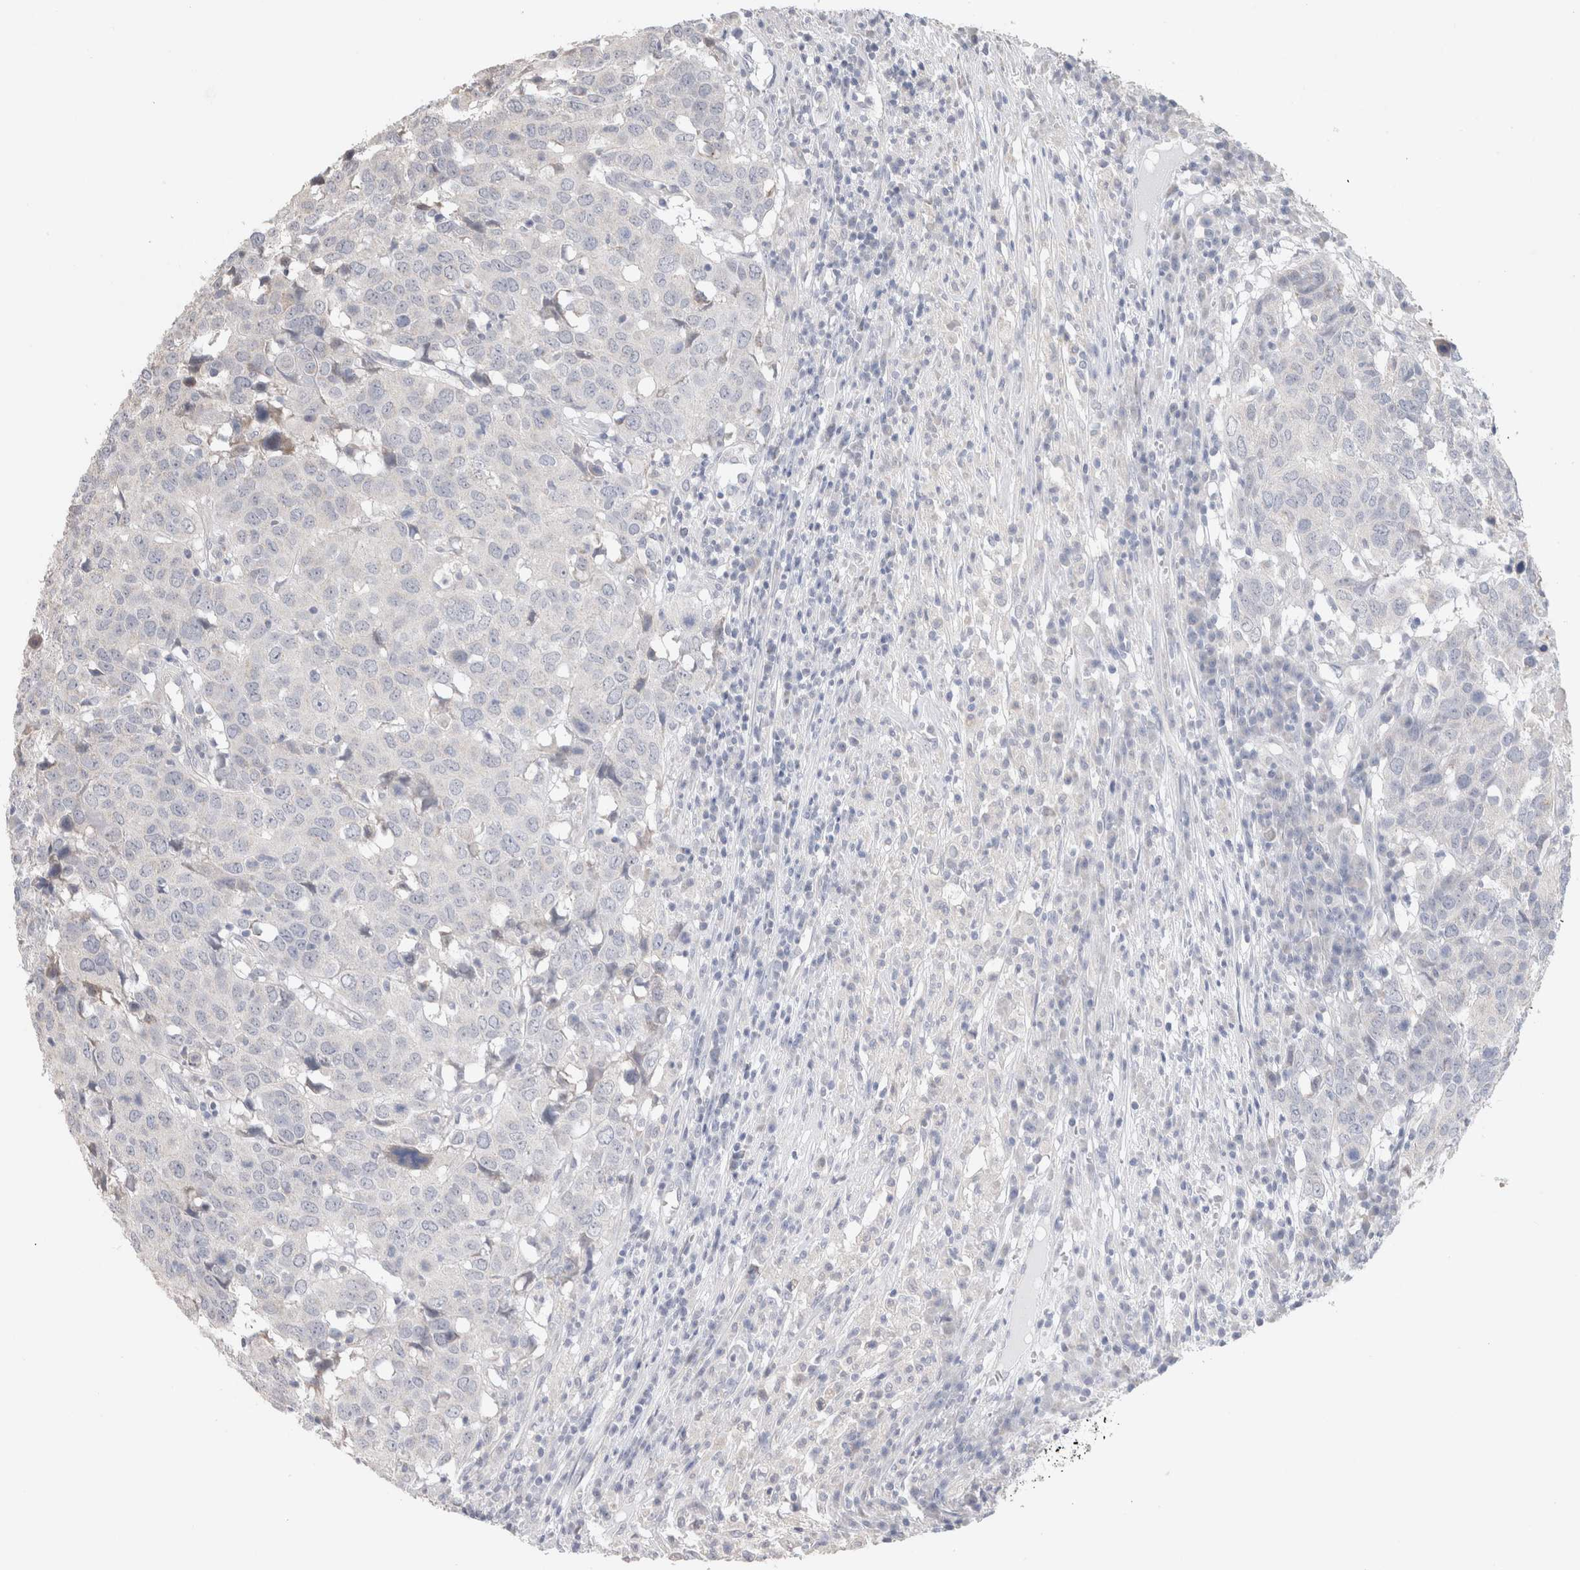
{"staining": {"intensity": "negative", "quantity": "none", "location": "none"}, "tissue": "head and neck cancer", "cell_type": "Tumor cells", "image_type": "cancer", "snomed": [{"axis": "morphology", "description": "Squamous cell carcinoma, NOS"}, {"axis": "topography", "description": "Head-Neck"}], "caption": "IHC histopathology image of neoplastic tissue: human squamous cell carcinoma (head and neck) stained with DAB shows no significant protein staining in tumor cells.", "gene": "DMD", "patient": {"sex": "male", "age": 66}}